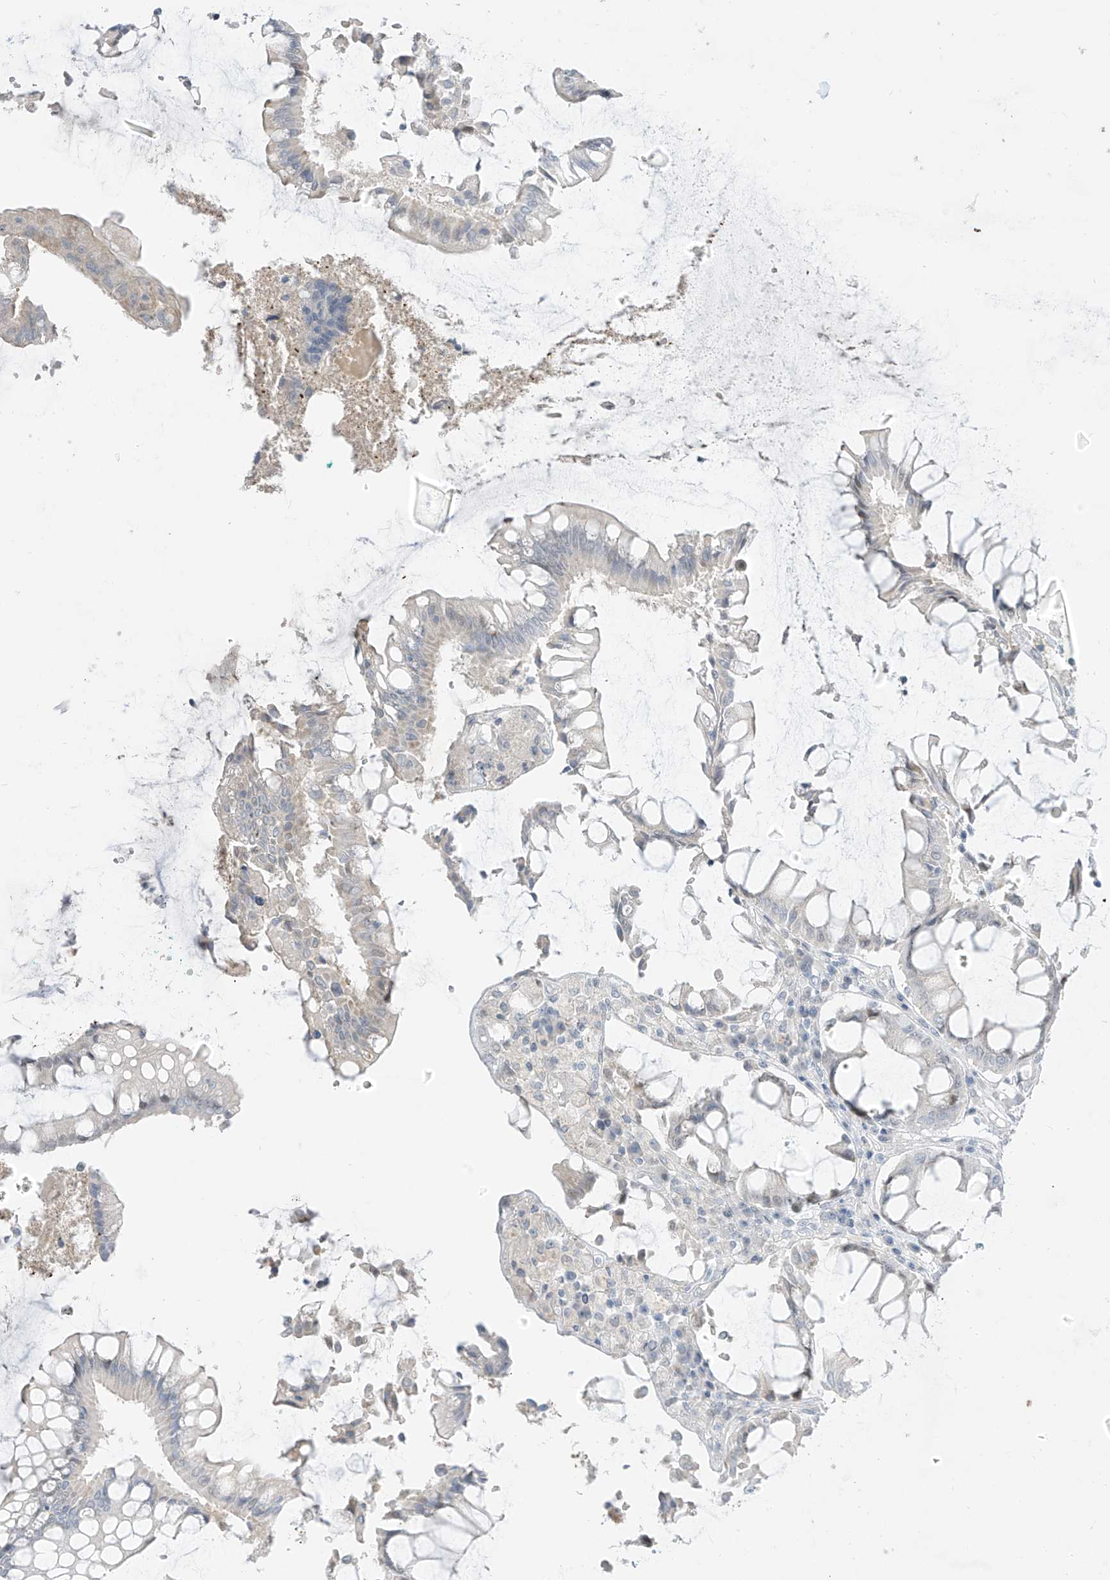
{"staining": {"intensity": "negative", "quantity": "none", "location": "none"}, "tissue": "colorectal cancer", "cell_type": "Tumor cells", "image_type": "cancer", "snomed": [{"axis": "morphology", "description": "Adenocarcinoma, NOS"}, {"axis": "topography", "description": "Rectum"}], "caption": "Adenocarcinoma (colorectal) was stained to show a protein in brown. There is no significant expression in tumor cells.", "gene": "ASPRV1", "patient": {"sex": "male", "age": 84}}